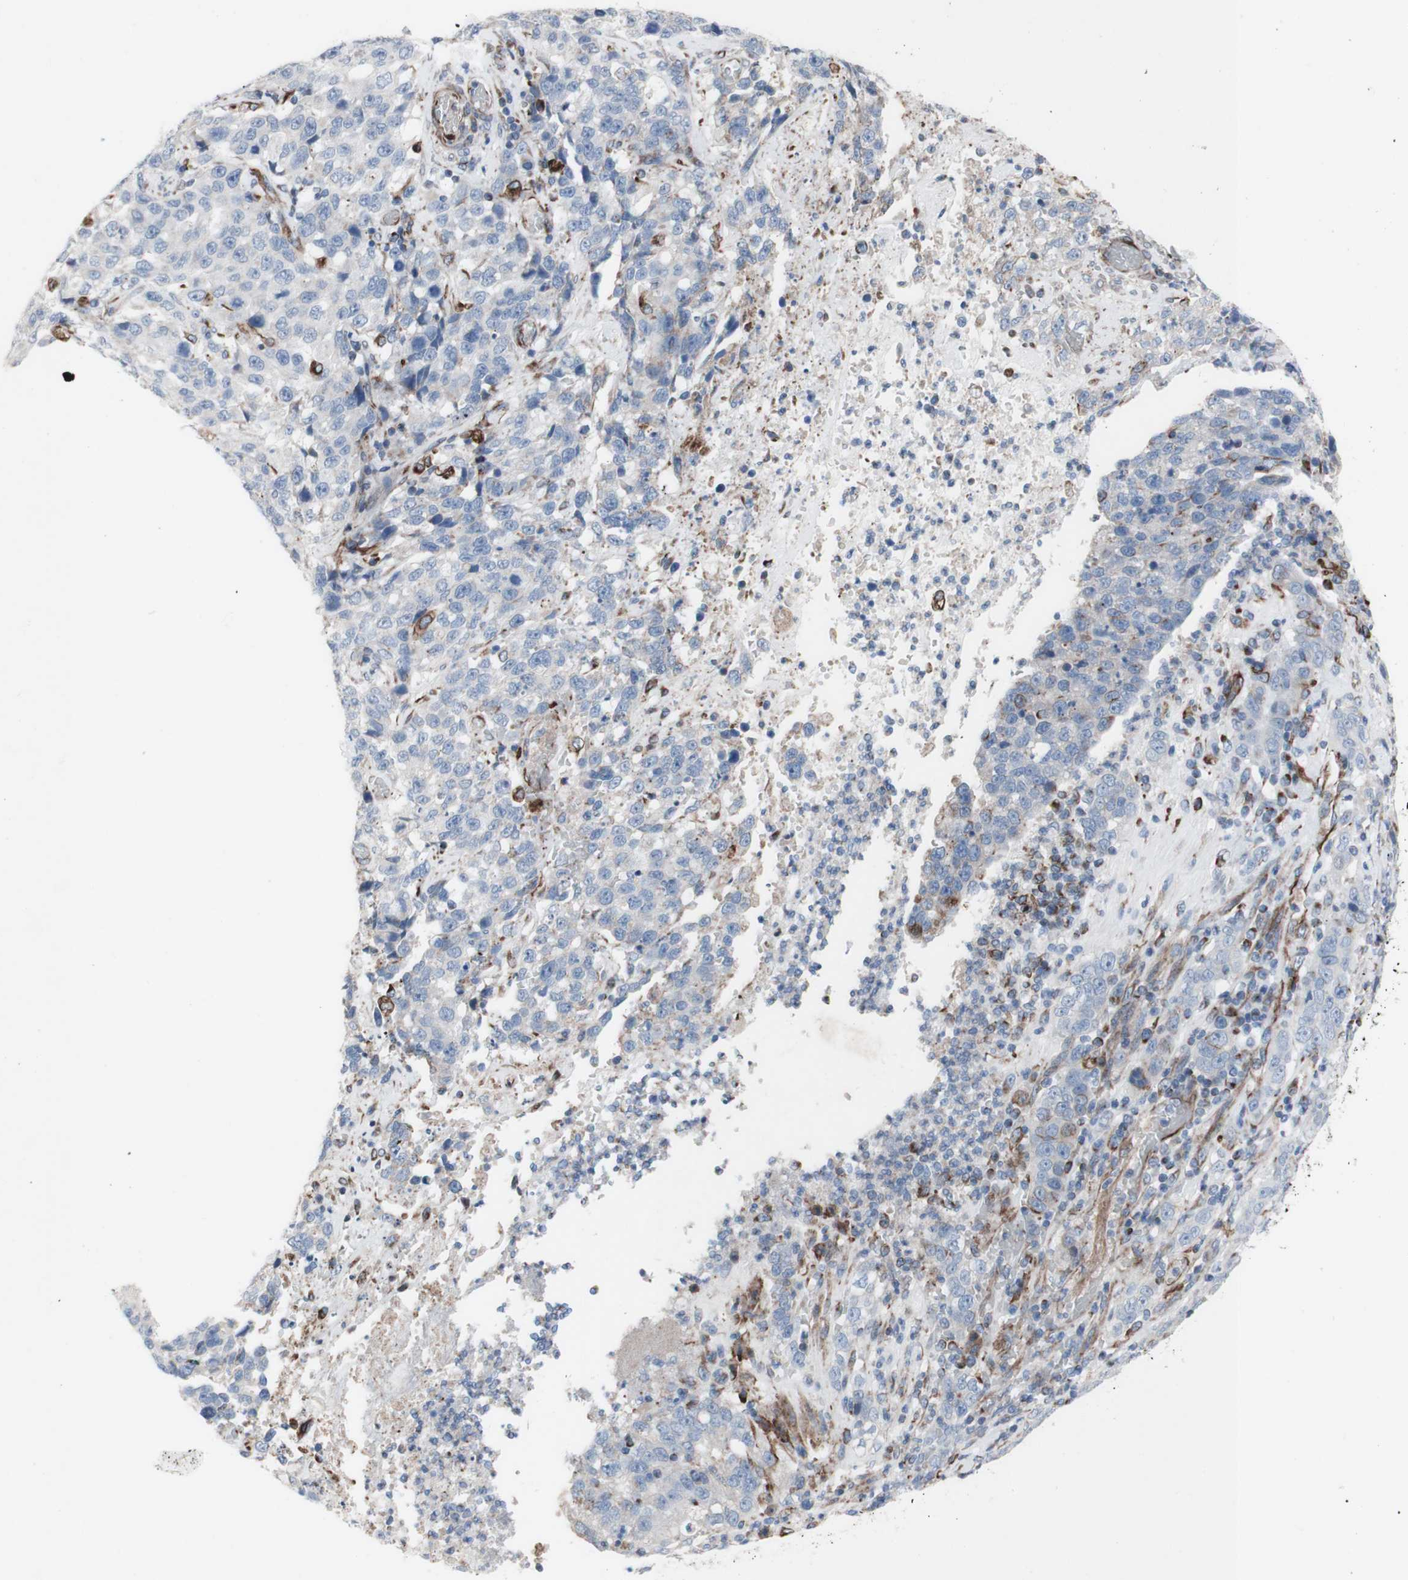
{"staining": {"intensity": "negative", "quantity": "none", "location": "none"}, "tissue": "stomach cancer", "cell_type": "Tumor cells", "image_type": "cancer", "snomed": [{"axis": "morphology", "description": "Normal tissue, NOS"}, {"axis": "morphology", "description": "Adenocarcinoma, NOS"}, {"axis": "topography", "description": "Stomach"}], "caption": "Stomach cancer stained for a protein using immunohistochemistry exhibits no expression tumor cells.", "gene": "AGPAT5", "patient": {"sex": "male", "age": 48}}